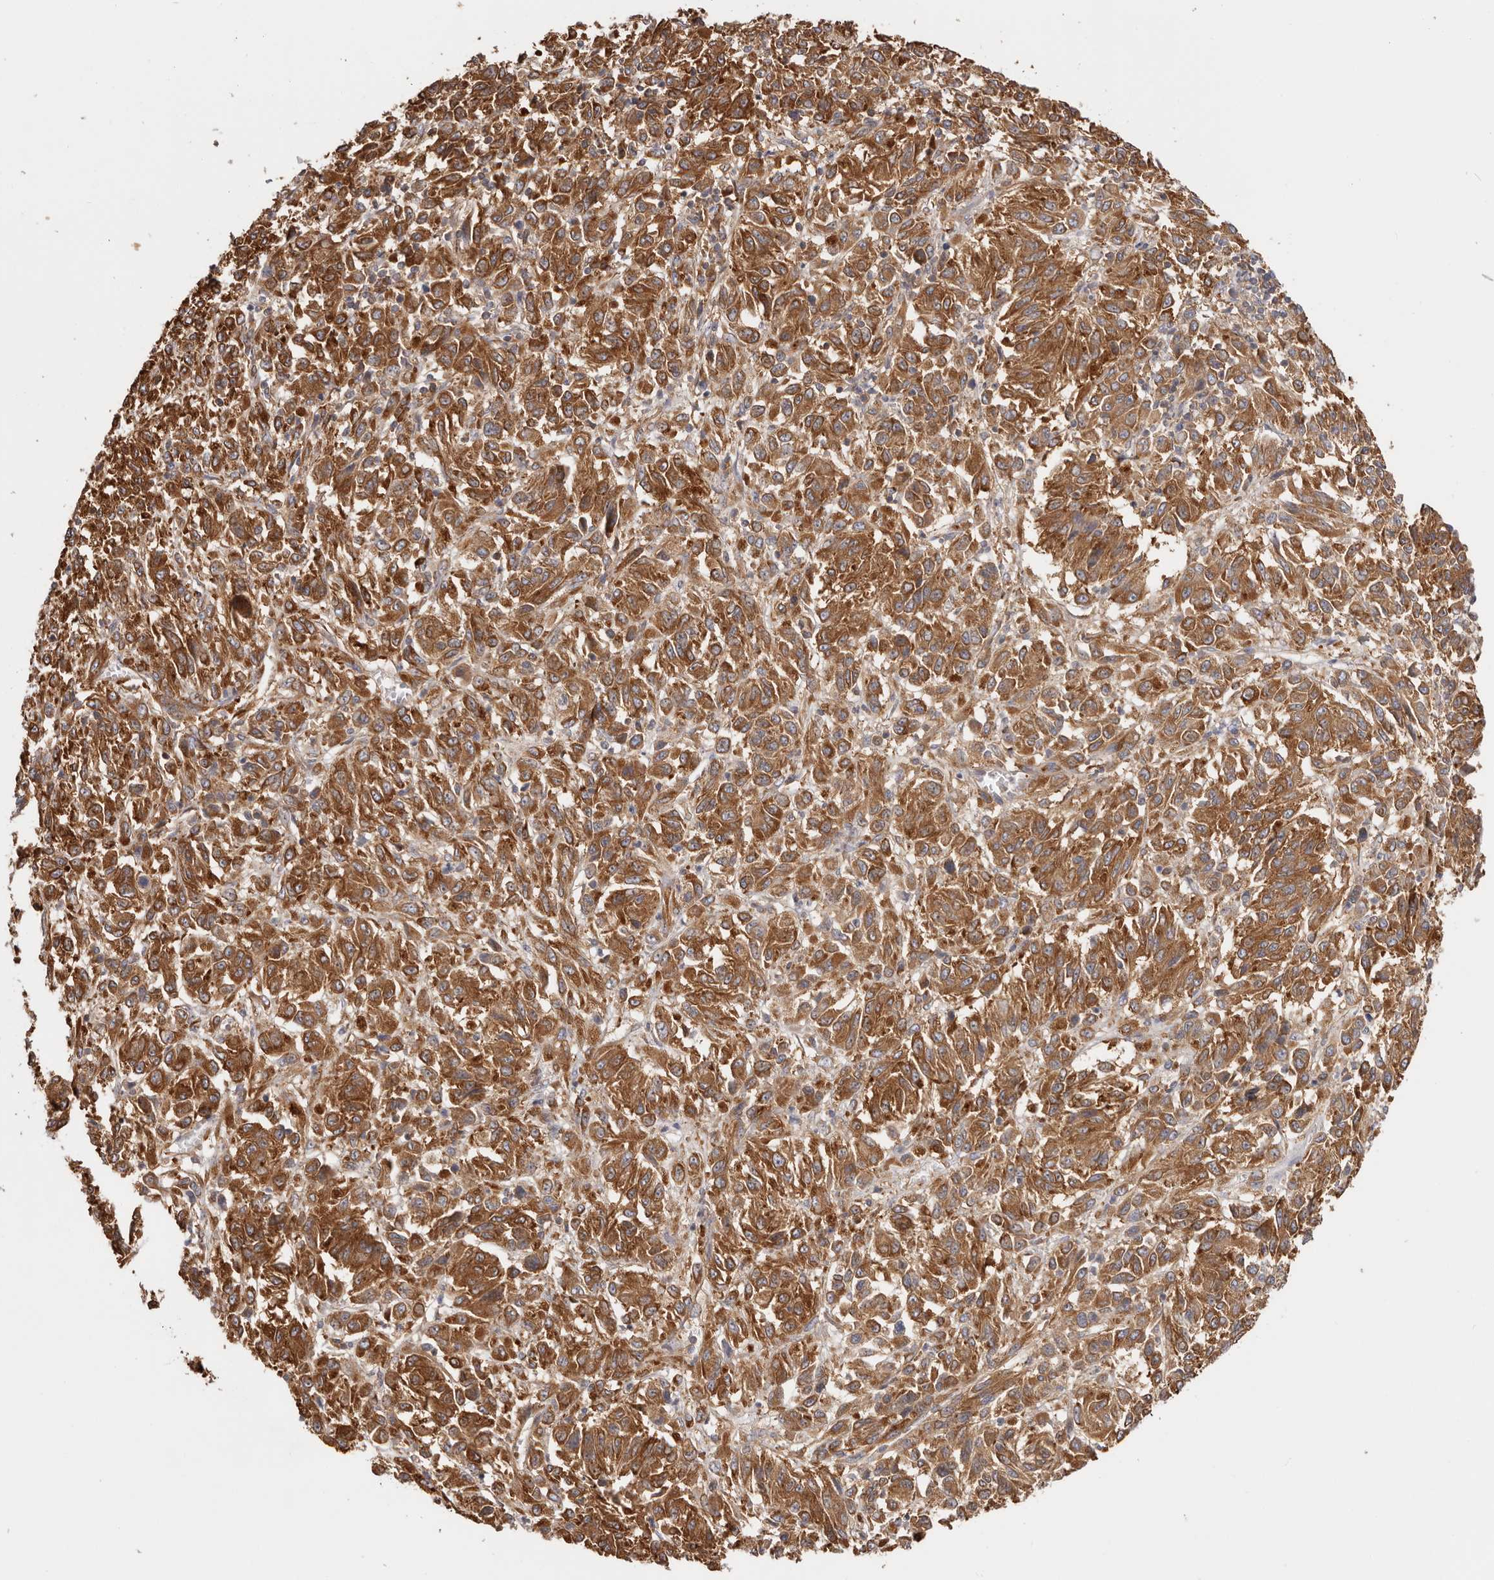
{"staining": {"intensity": "strong", "quantity": ">75%", "location": "cytoplasmic/membranous"}, "tissue": "melanoma", "cell_type": "Tumor cells", "image_type": "cancer", "snomed": [{"axis": "morphology", "description": "Malignant melanoma, Metastatic site"}, {"axis": "topography", "description": "Lung"}], "caption": "The histopathology image shows immunohistochemical staining of malignant melanoma (metastatic site). There is strong cytoplasmic/membranous positivity is appreciated in approximately >75% of tumor cells.", "gene": "EPRS1", "patient": {"sex": "male", "age": 64}}